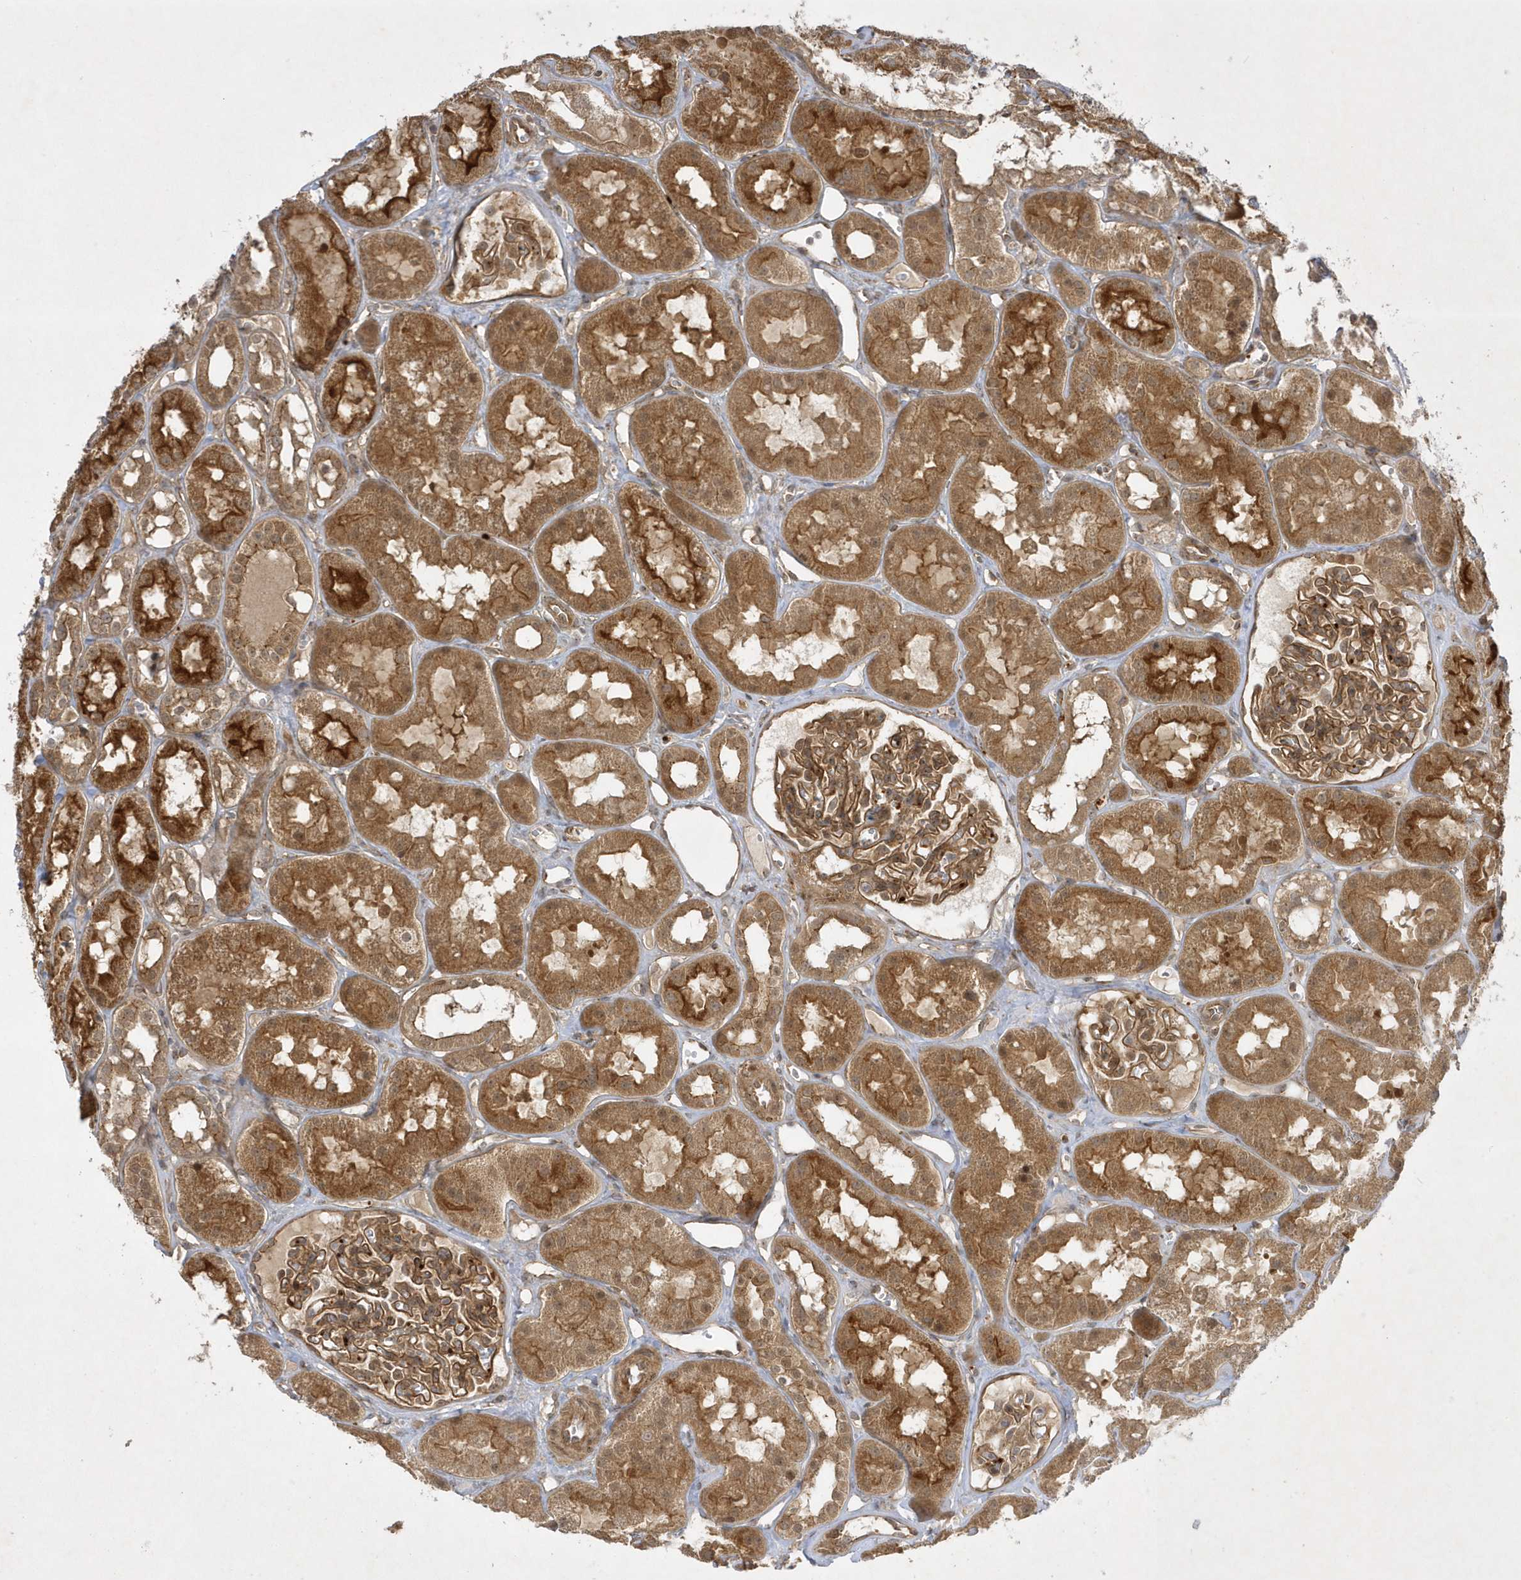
{"staining": {"intensity": "moderate", "quantity": ">75%", "location": "cytoplasmic/membranous"}, "tissue": "kidney", "cell_type": "Cells in glomeruli", "image_type": "normal", "snomed": [{"axis": "morphology", "description": "Normal tissue, NOS"}, {"axis": "topography", "description": "Kidney"}], "caption": "This photomicrograph displays IHC staining of benign kidney, with medium moderate cytoplasmic/membranous staining in approximately >75% of cells in glomeruli.", "gene": "NAF1", "patient": {"sex": "male", "age": 16}}